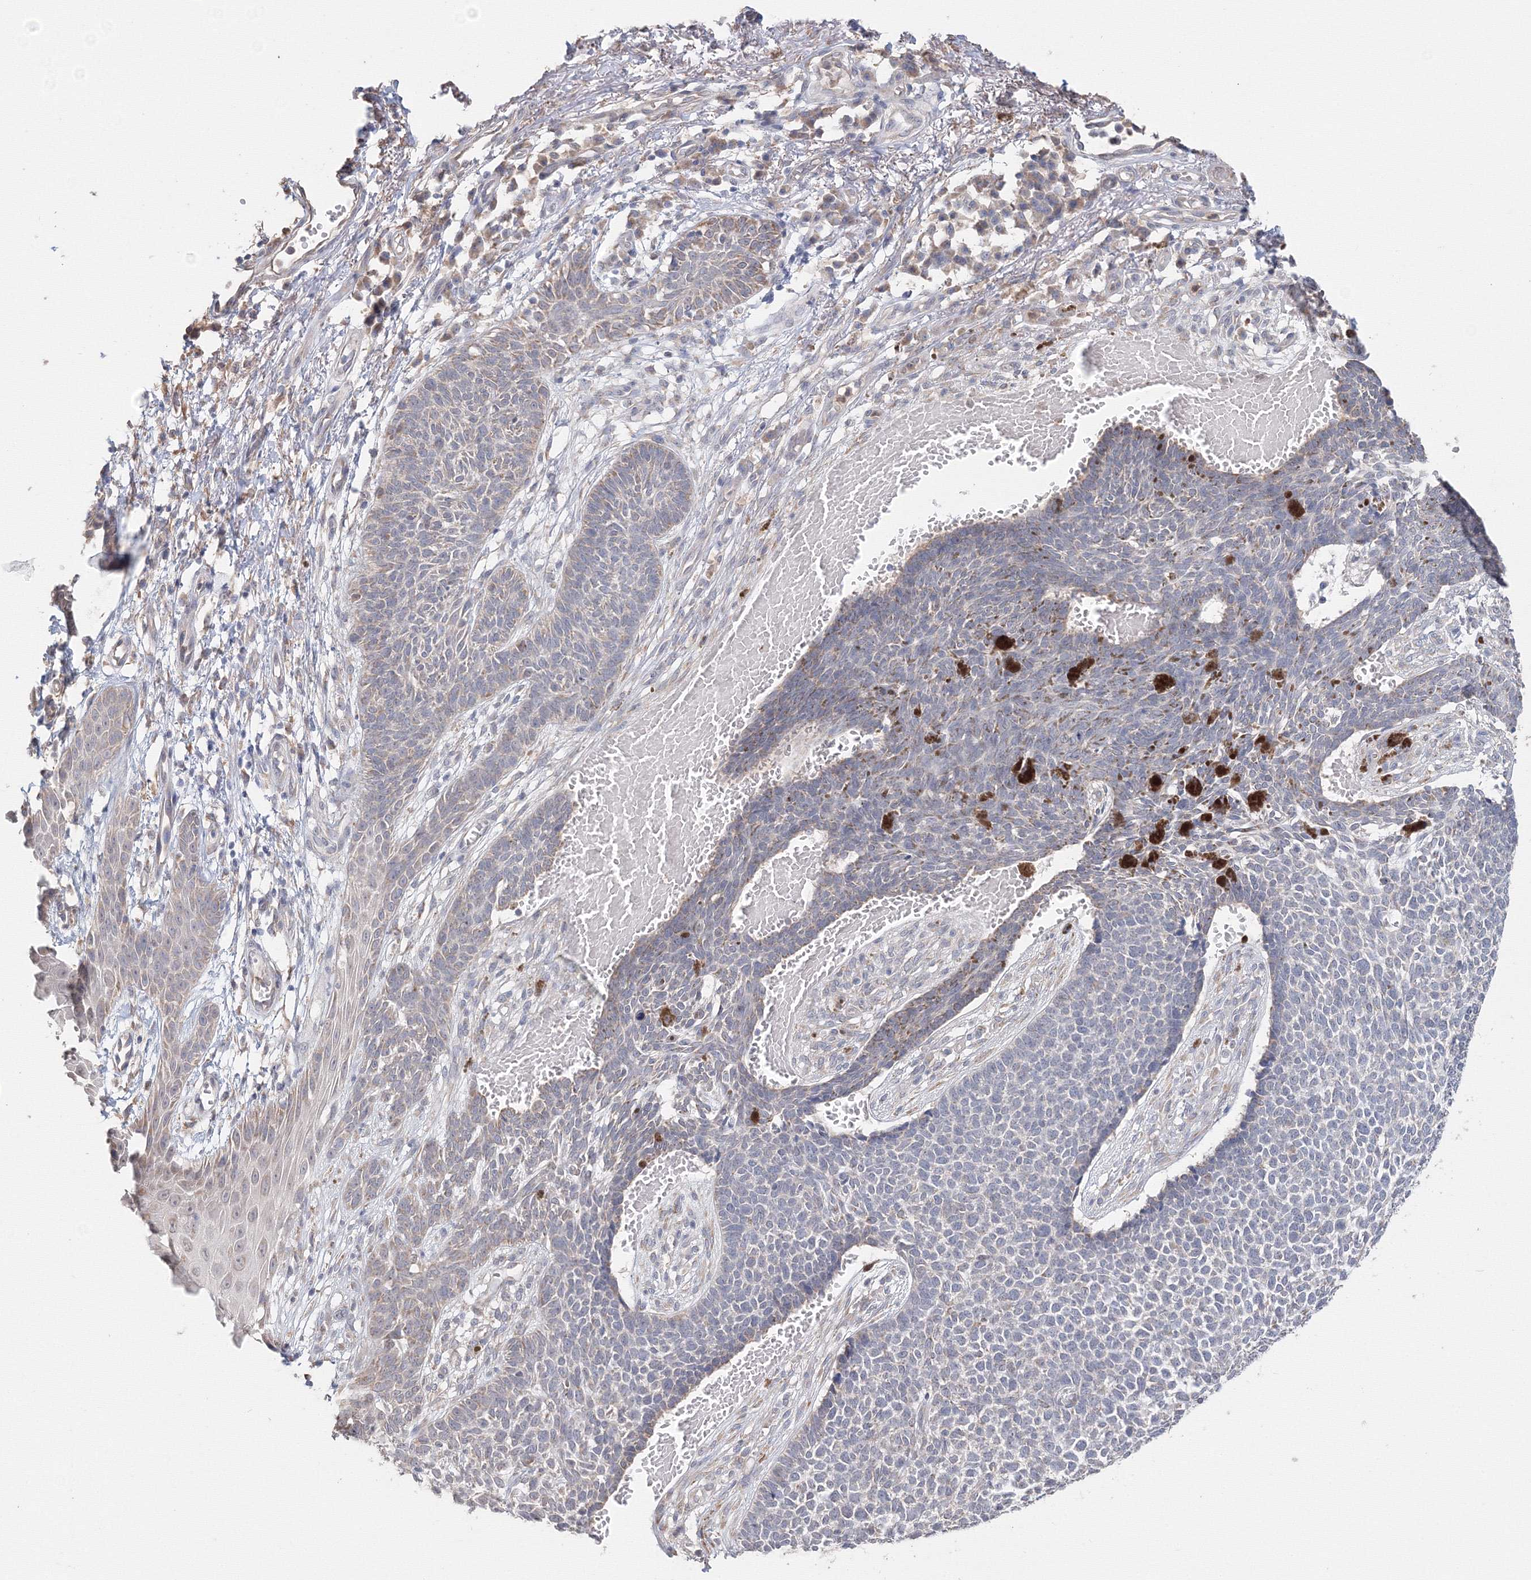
{"staining": {"intensity": "weak", "quantity": "<25%", "location": "cytoplasmic/membranous"}, "tissue": "skin cancer", "cell_type": "Tumor cells", "image_type": "cancer", "snomed": [{"axis": "morphology", "description": "Basal cell carcinoma"}, {"axis": "topography", "description": "Skin"}], "caption": "Basal cell carcinoma (skin) stained for a protein using immunohistochemistry exhibits no expression tumor cells.", "gene": "DHRS12", "patient": {"sex": "female", "age": 84}}